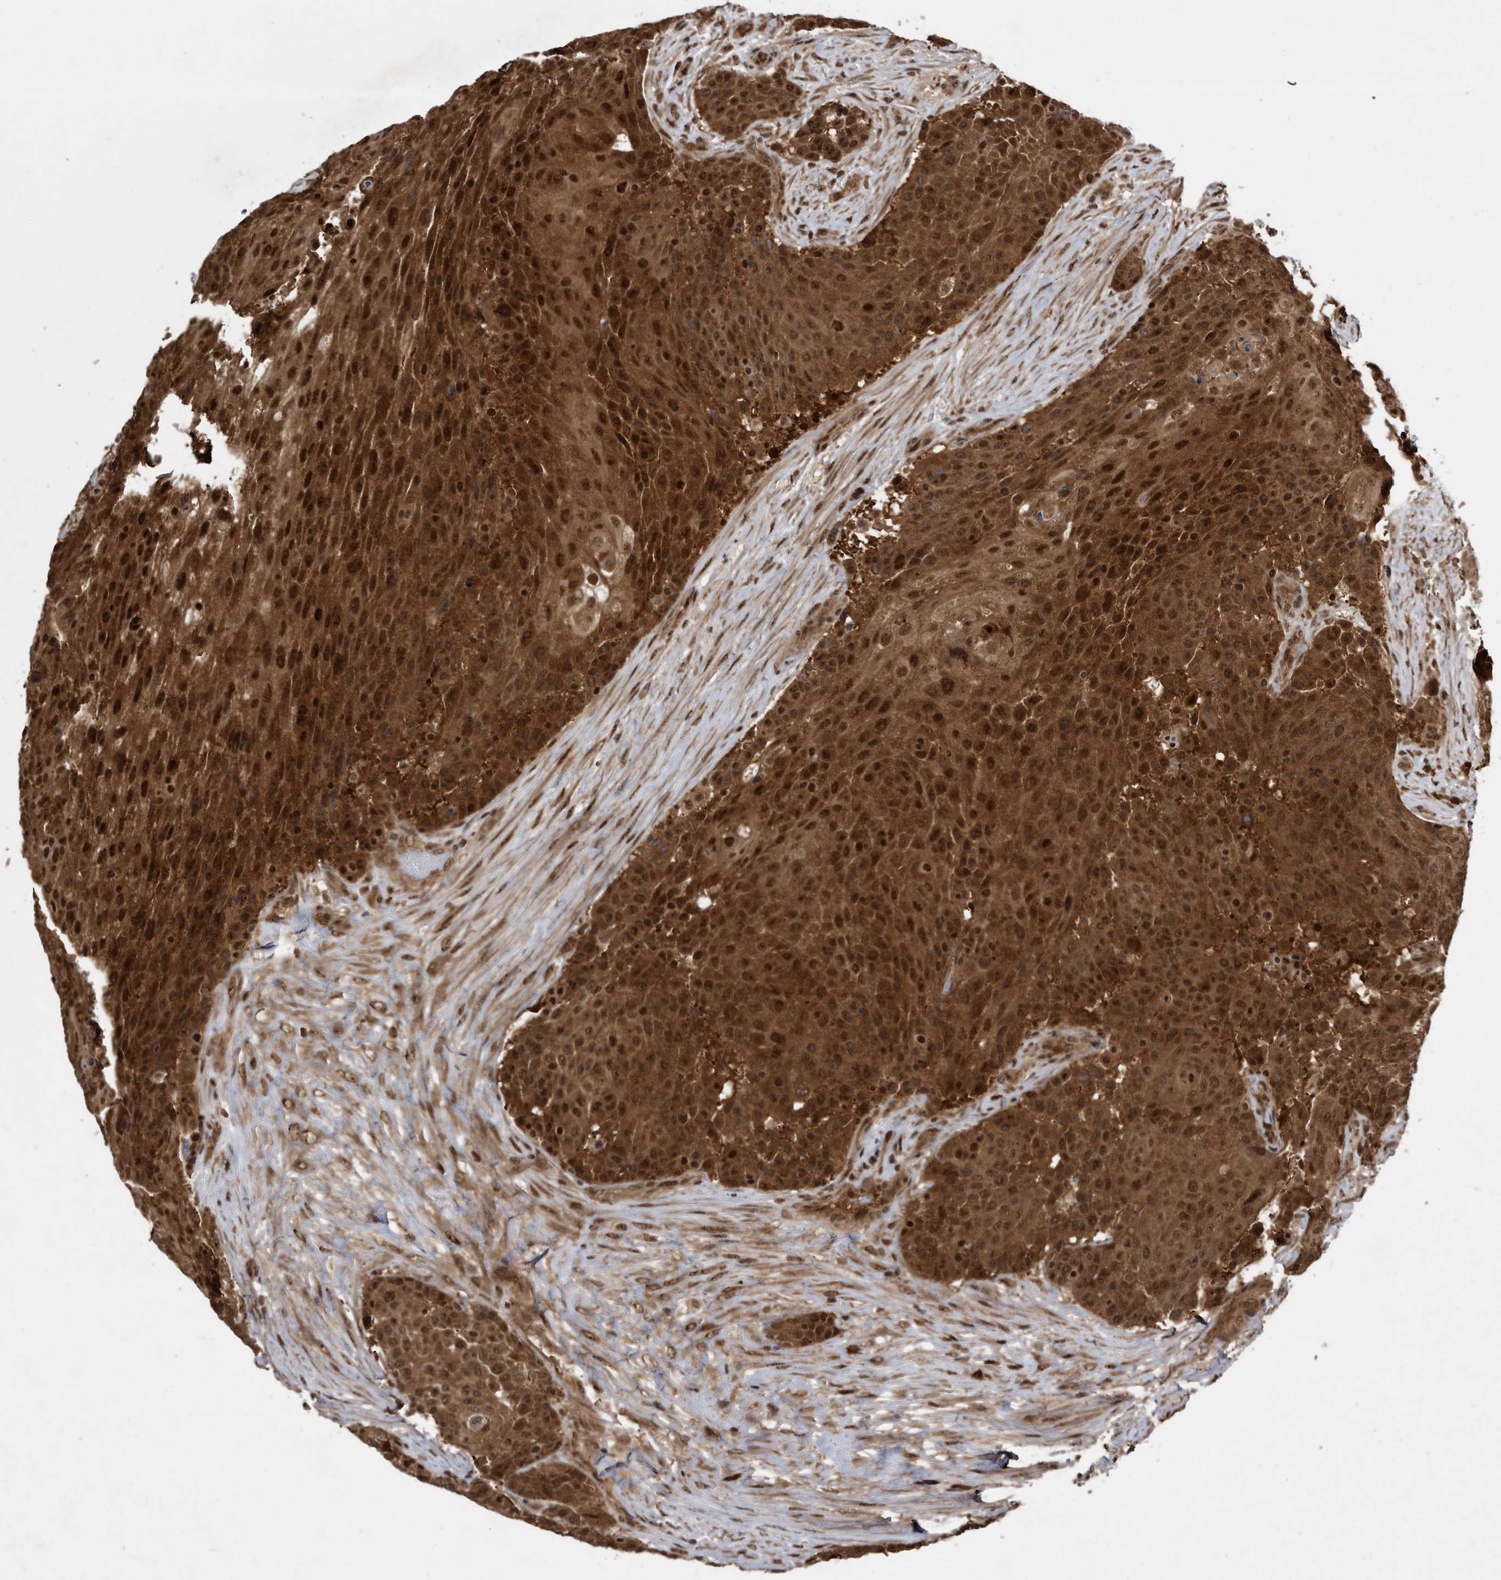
{"staining": {"intensity": "strong", "quantity": ">75%", "location": "cytoplasmic/membranous,nuclear"}, "tissue": "urothelial cancer", "cell_type": "Tumor cells", "image_type": "cancer", "snomed": [{"axis": "morphology", "description": "Urothelial carcinoma, High grade"}, {"axis": "topography", "description": "Urinary bladder"}], "caption": "High-grade urothelial carcinoma stained for a protein (brown) shows strong cytoplasmic/membranous and nuclear positive expression in approximately >75% of tumor cells.", "gene": "RAD23B", "patient": {"sex": "female", "age": 63}}